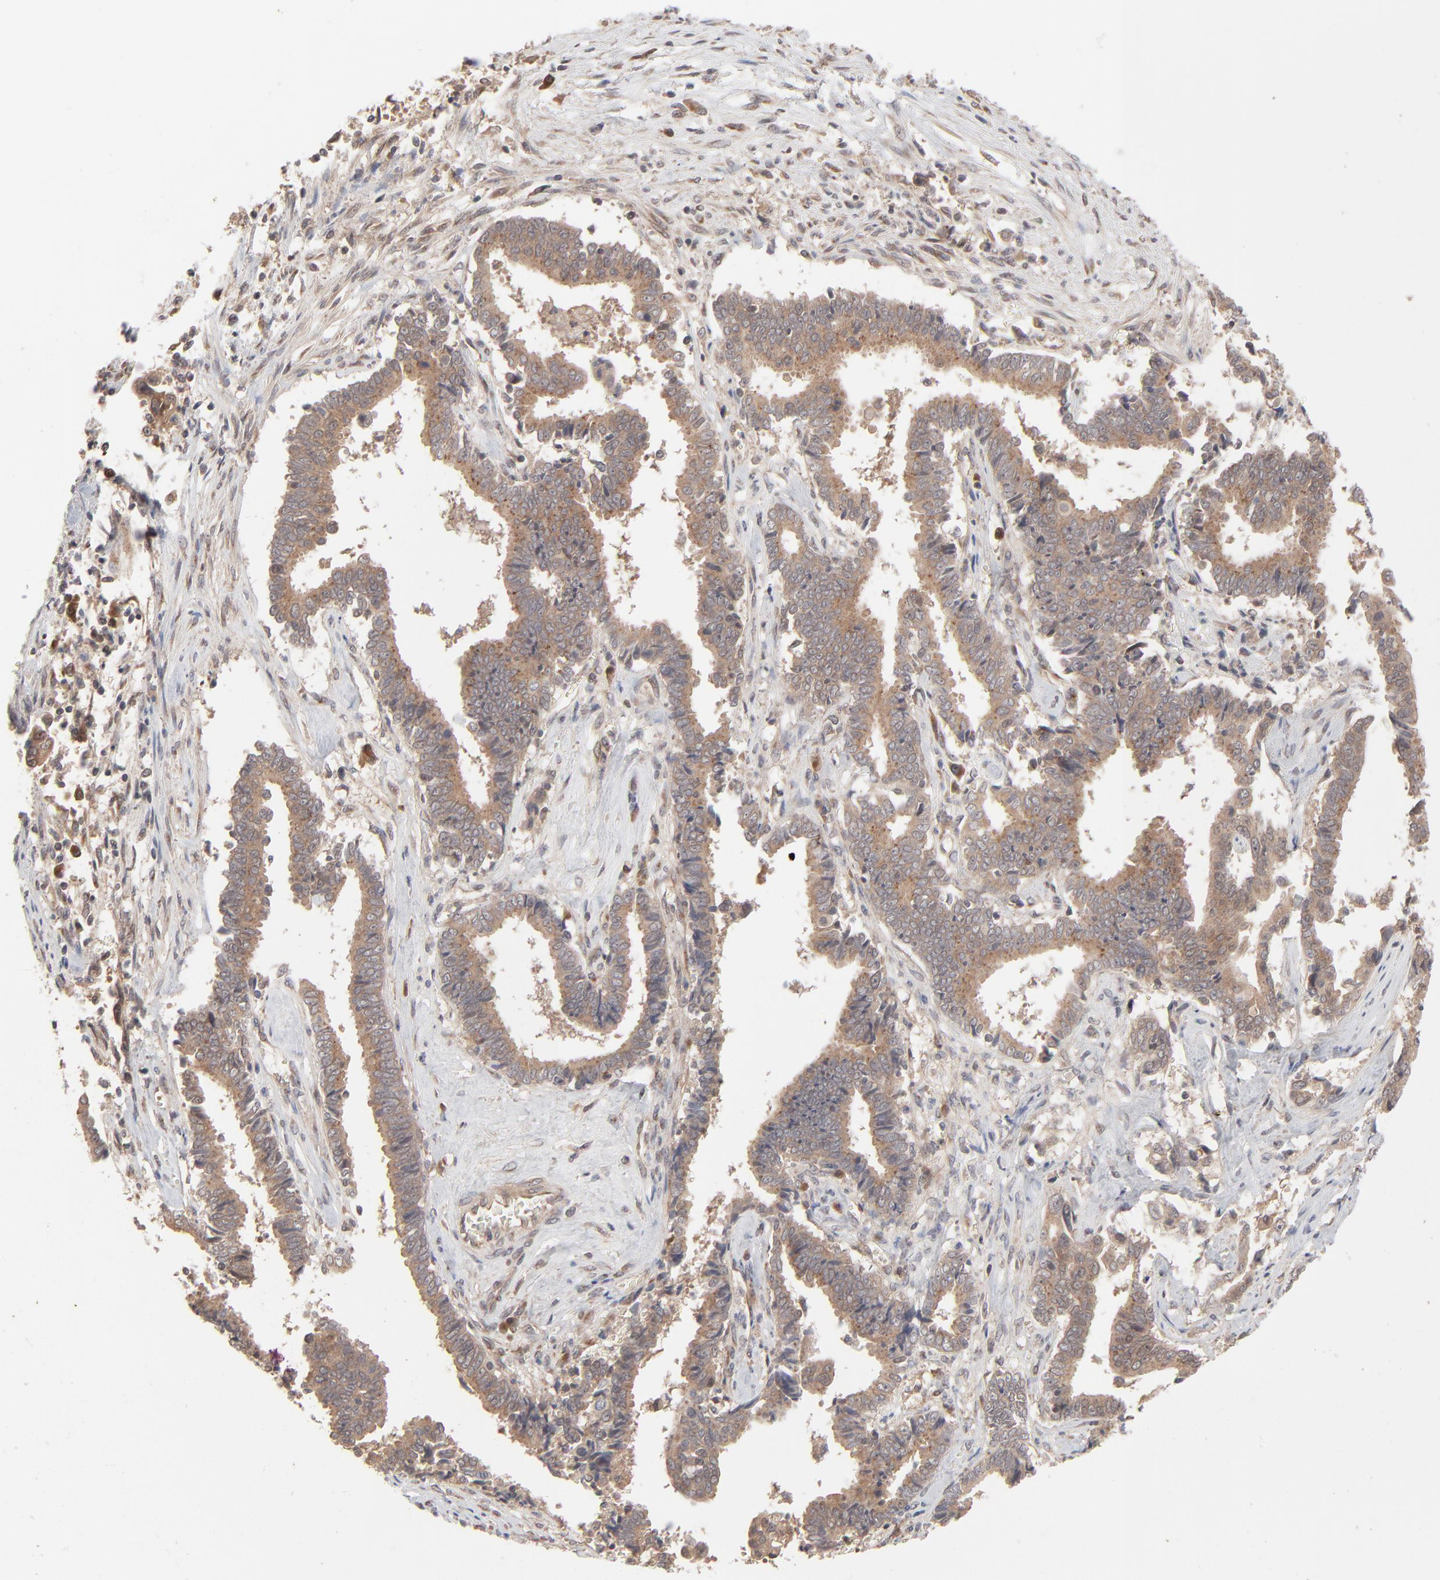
{"staining": {"intensity": "weak", "quantity": ">75%", "location": "cytoplasmic/membranous"}, "tissue": "liver cancer", "cell_type": "Tumor cells", "image_type": "cancer", "snomed": [{"axis": "morphology", "description": "Cholangiocarcinoma"}, {"axis": "topography", "description": "Liver"}], "caption": "The photomicrograph displays immunohistochemical staining of liver cancer. There is weak cytoplasmic/membranous positivity is appreciated in about >75% of tumor cells.", "gene": "SCFD1", "patient": {"sex": "male", "age": 57}}